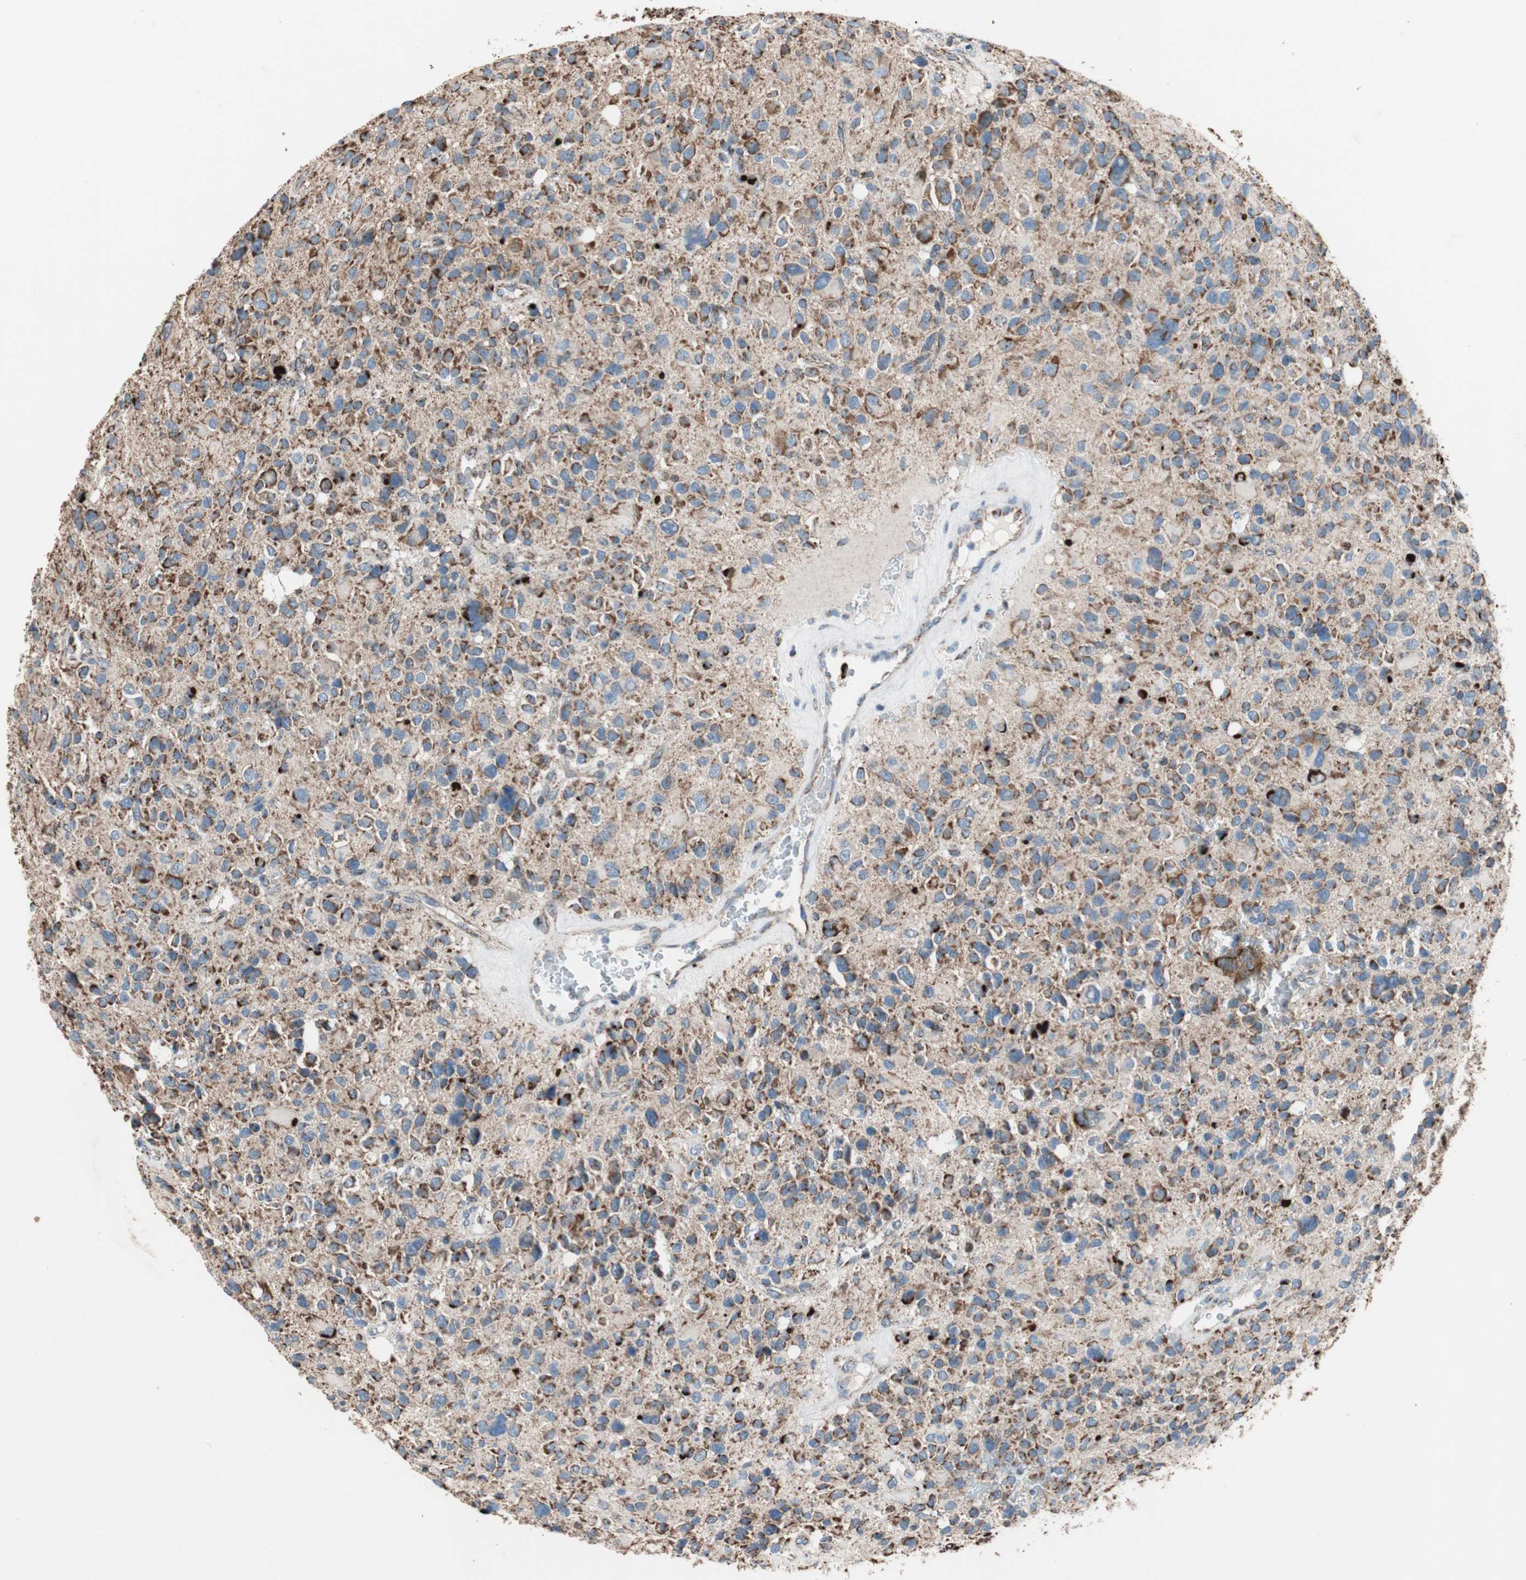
{"staining": {"intensity": "moderate", "quantity": ">75%", "location": "cytoplasmic/membranous"}, "tissue": "glioma", "cell_type": "Tumor cells", "image_type": "cancer", "snomed": [{"axis": "morphology", "description": "Glioma, malignant, High grade"}, {"axis": "topography", "description": "Brain"}], "caption": "A brown stain highlights moderate cytoplasmic/membranous positivity of a protein in glioma tumor cells.", "gene": "PCSK4", "patient": {"sex": "male", "age": 48}}